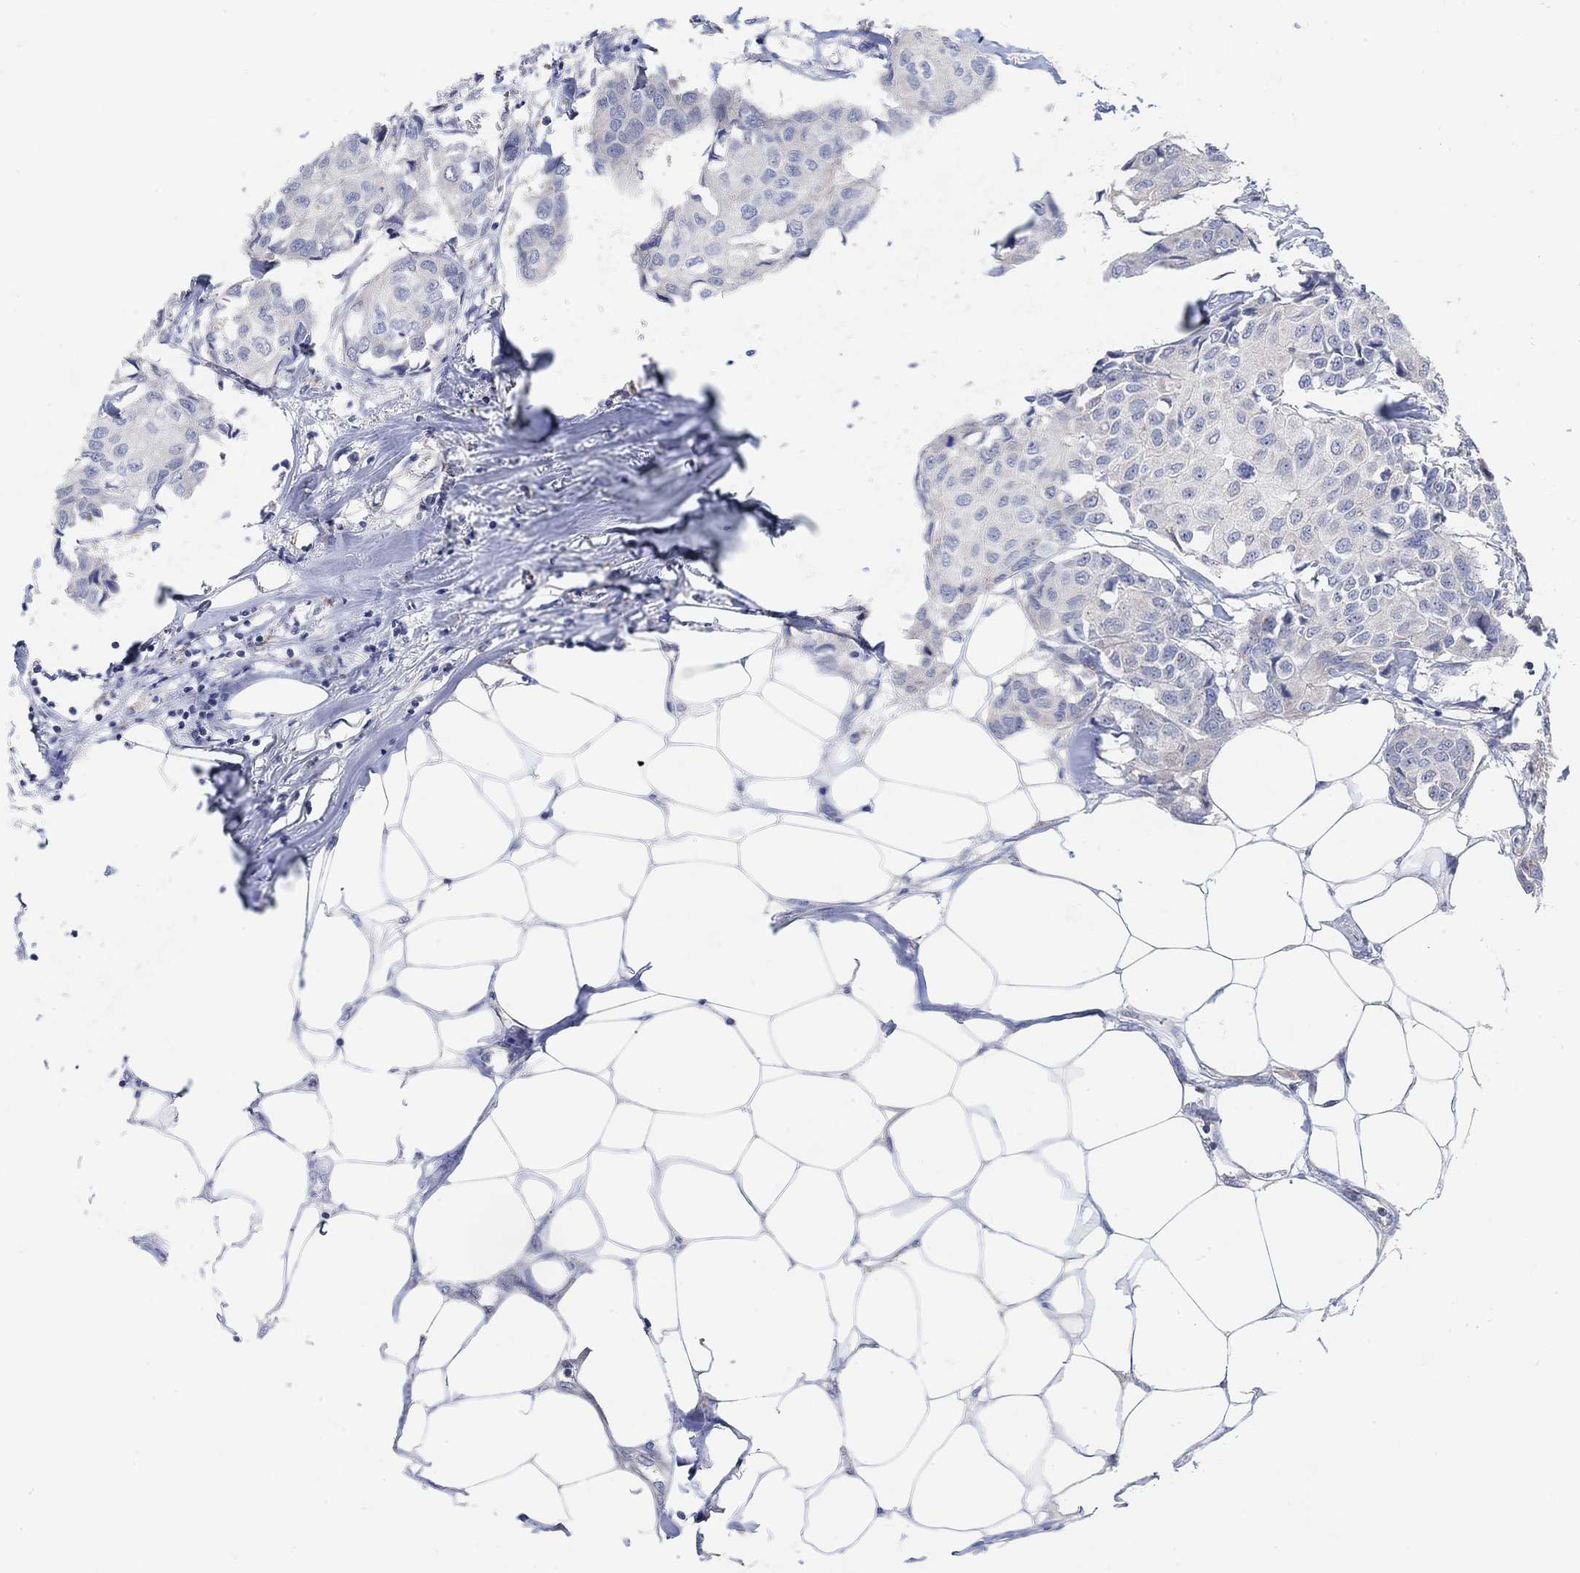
{"staining": {"intensity": "negative", "quantity": "none", "location": "none"}, "tissue": "breast cancer", "cell_type": "Tumor cells", "image_type": "cancer", "snomed": [{"axis": "morphology", "description": "Duct carcinoma"}, {"axis": "topography", "description": "Breast"}], "caption": "Tumor cells are negative for brown protein staining in breast intraductal carcinoma.", "gene": "HCRTR1", "patient": {"sex": "female", "age": 80}}